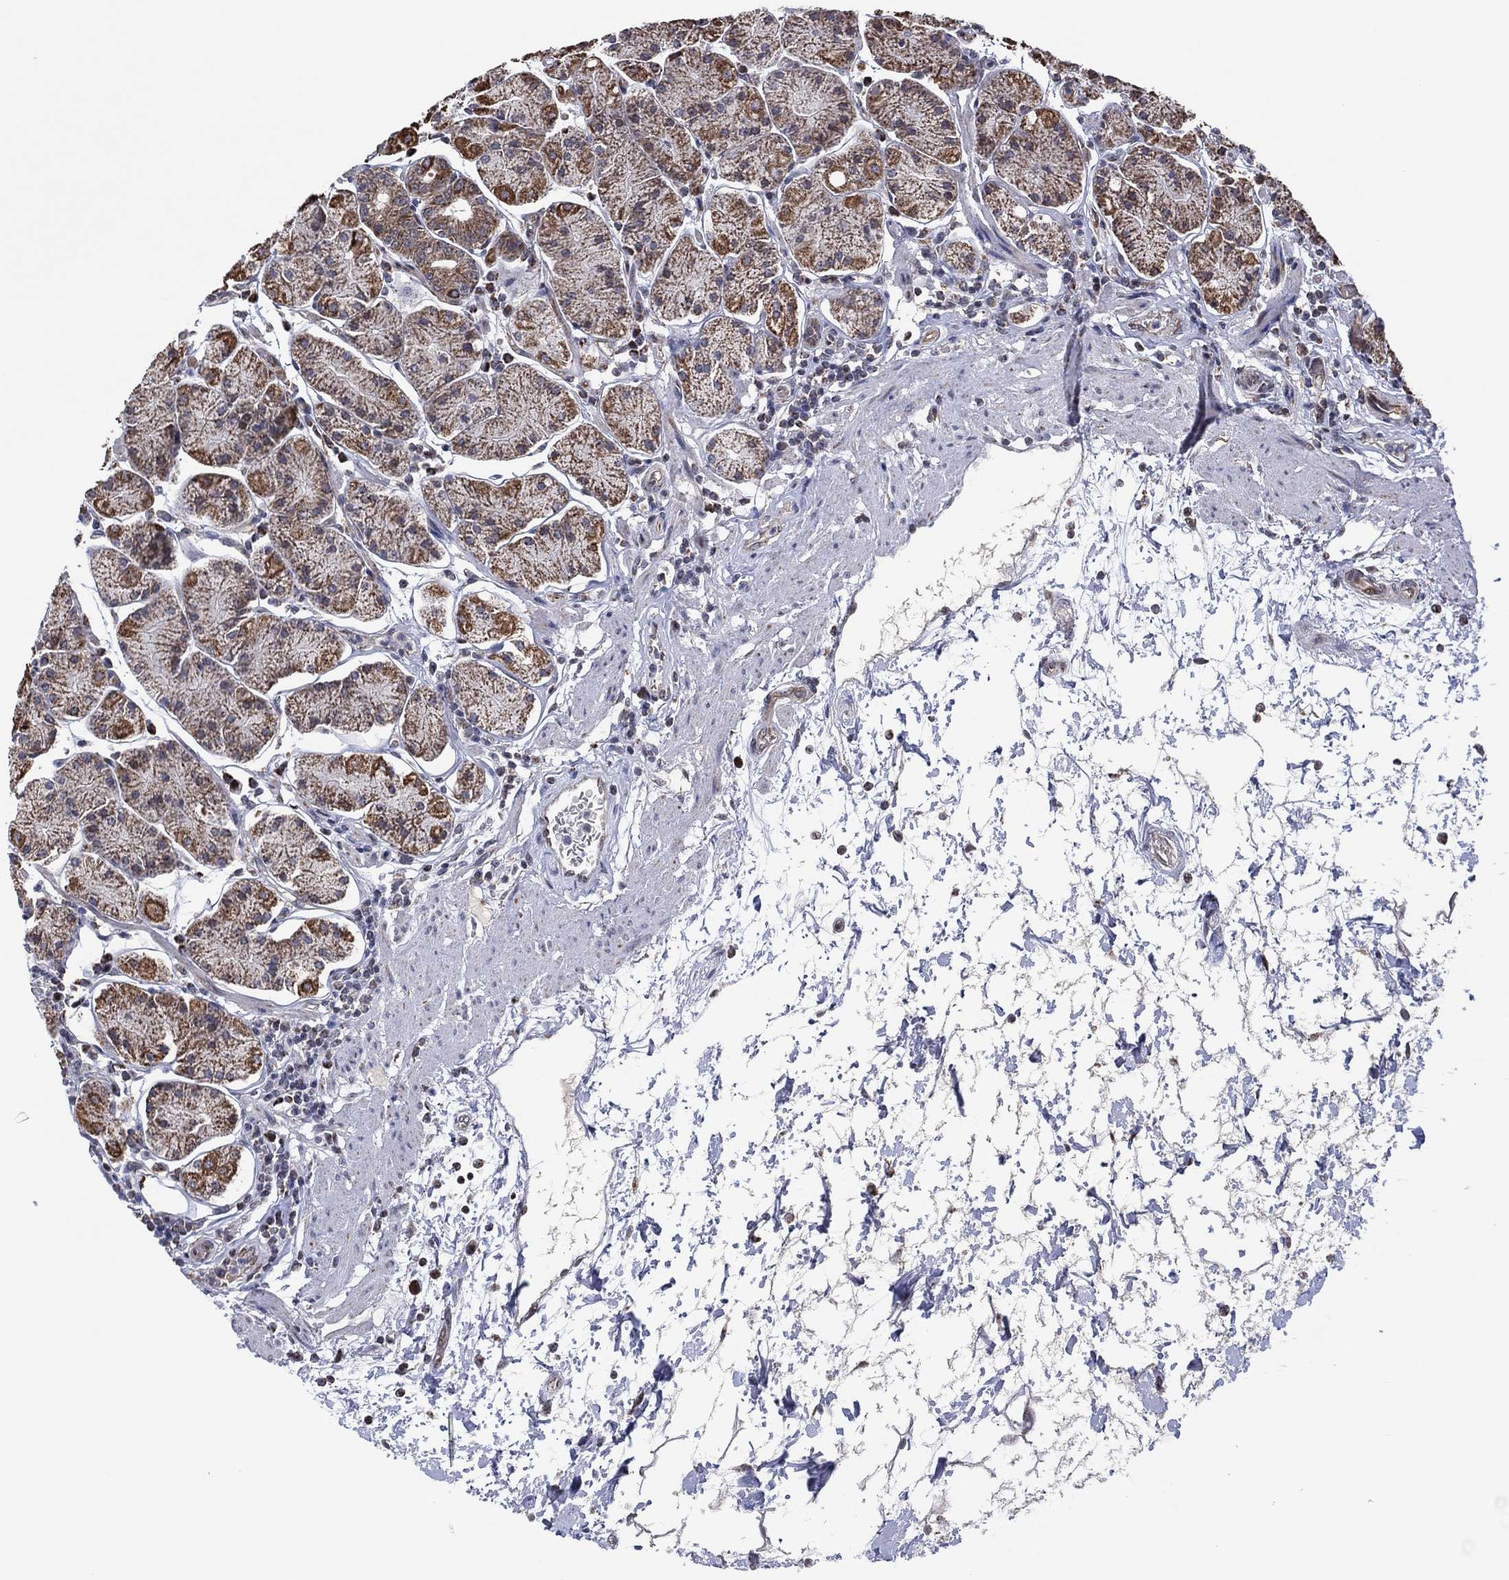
{"staining": {"intensity": "moderate", "quantity": "25%-75%", "location": "cytoplasmic/membranous"}, "tissue": "stomach", "cell_type": "Glandular cells", "image_type": "normal", "snomed": [{"axis": "morphology", "description": "Normal tissue, NOS"}, {"axis": "topography", "description": "Stomach"}], "caption": "Brown immunohistochemical staining in normal human stomach exhibits moderate cytoplasmic/membranous staining in approximately 25%-75% of glandular cells. (DAB (3,3'-diaminobenzidine) = brown stain, brightfield microscopy at high magnification).", "gene": "PIDD1", "patient": {"sex": "male", "age": 54}}